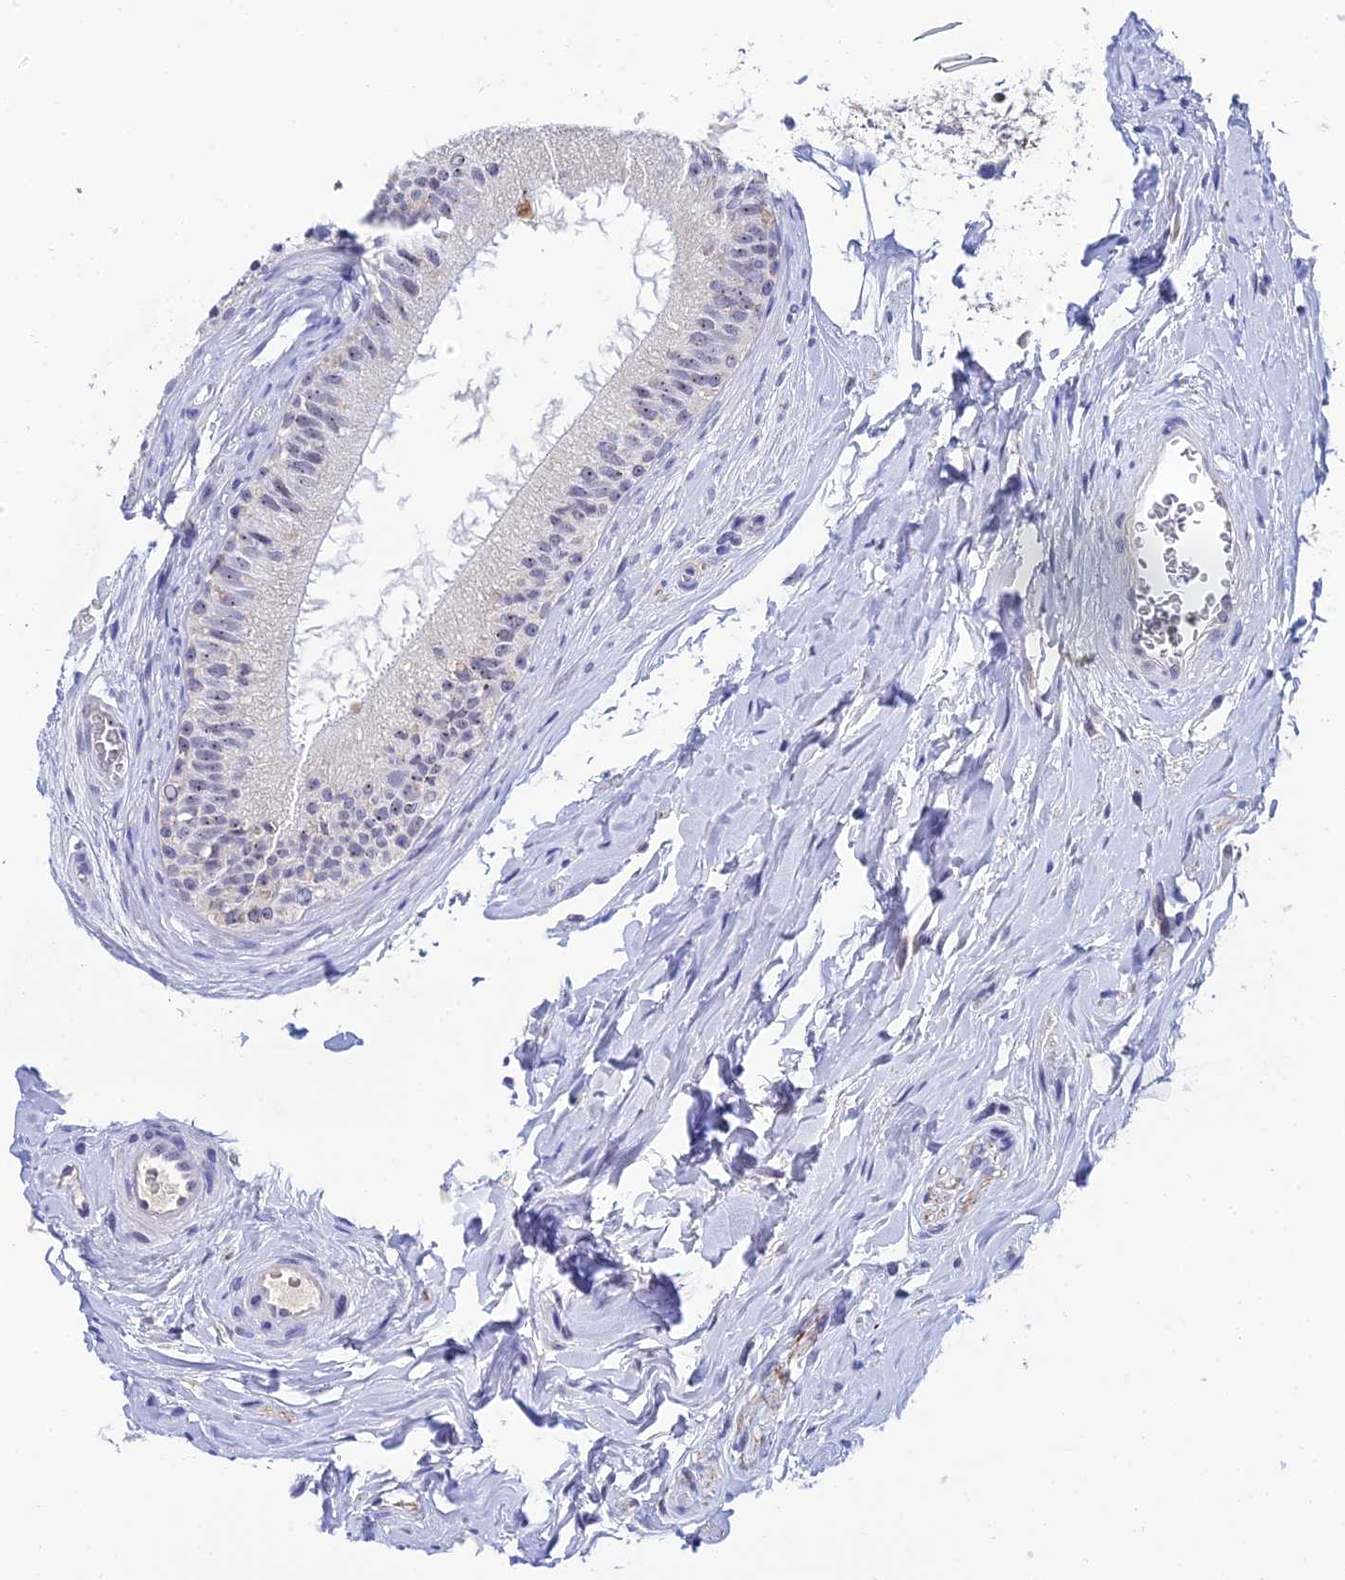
{"staining": {"intensity": "moderate", "quantity": "25%-75%", "location": "nuclear"}, "tissue": "epididymis", "cell_type": "Glandular cells", "image_type": "normal", "snomed": [{"axis": "morphology", "description": "Normal tissue, NOS"}, {"axis": "topography", "description": "Epididymis"}], "caption": "A brown stain shows moderate nuclear positivity of a protein in glandular cells of normal human epididymis.", "gene": "PLPP4", "patient": {"sex": "male", "age": 33}}